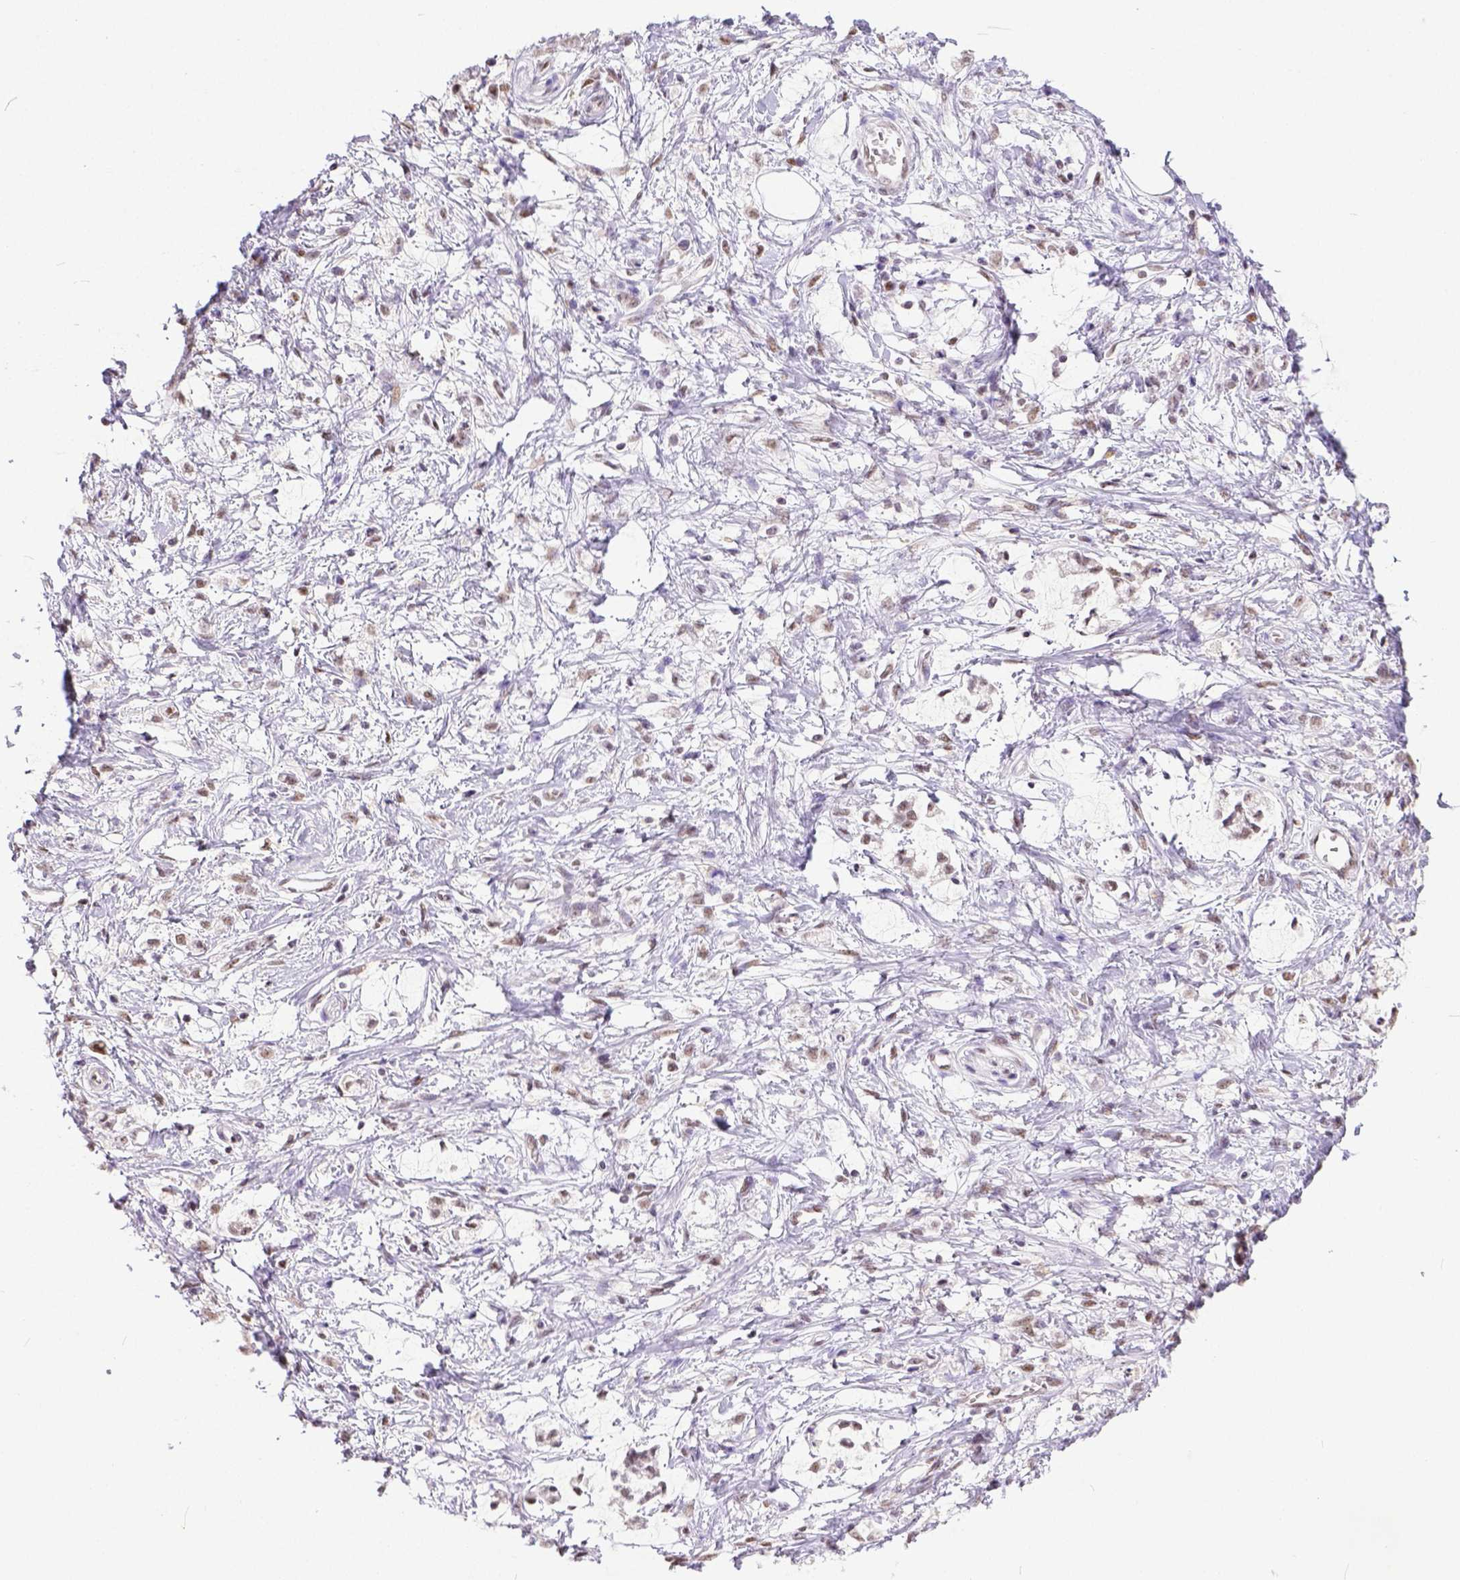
{"staining": {"intensity": "moderate", "quantity": ">75%", "location": "nuclear"}, "tissue": "stomach cancer", "cell_type": "Tumor cells", "image_type": "cancer", "snomed": [{"axis": "morphology", "description": "Adenocarcinoma, NOS"}, {"axis": "topography", "description": "Stomach"}], "caption": "About >75% of tumor cells in human adenocarcinoma (stomach) reveal moderate nuclear protein expression as visualized by brown immunohistochemical staining.", "gene": "ERCC1", "patient": {"sex": "female", "age": 60}}